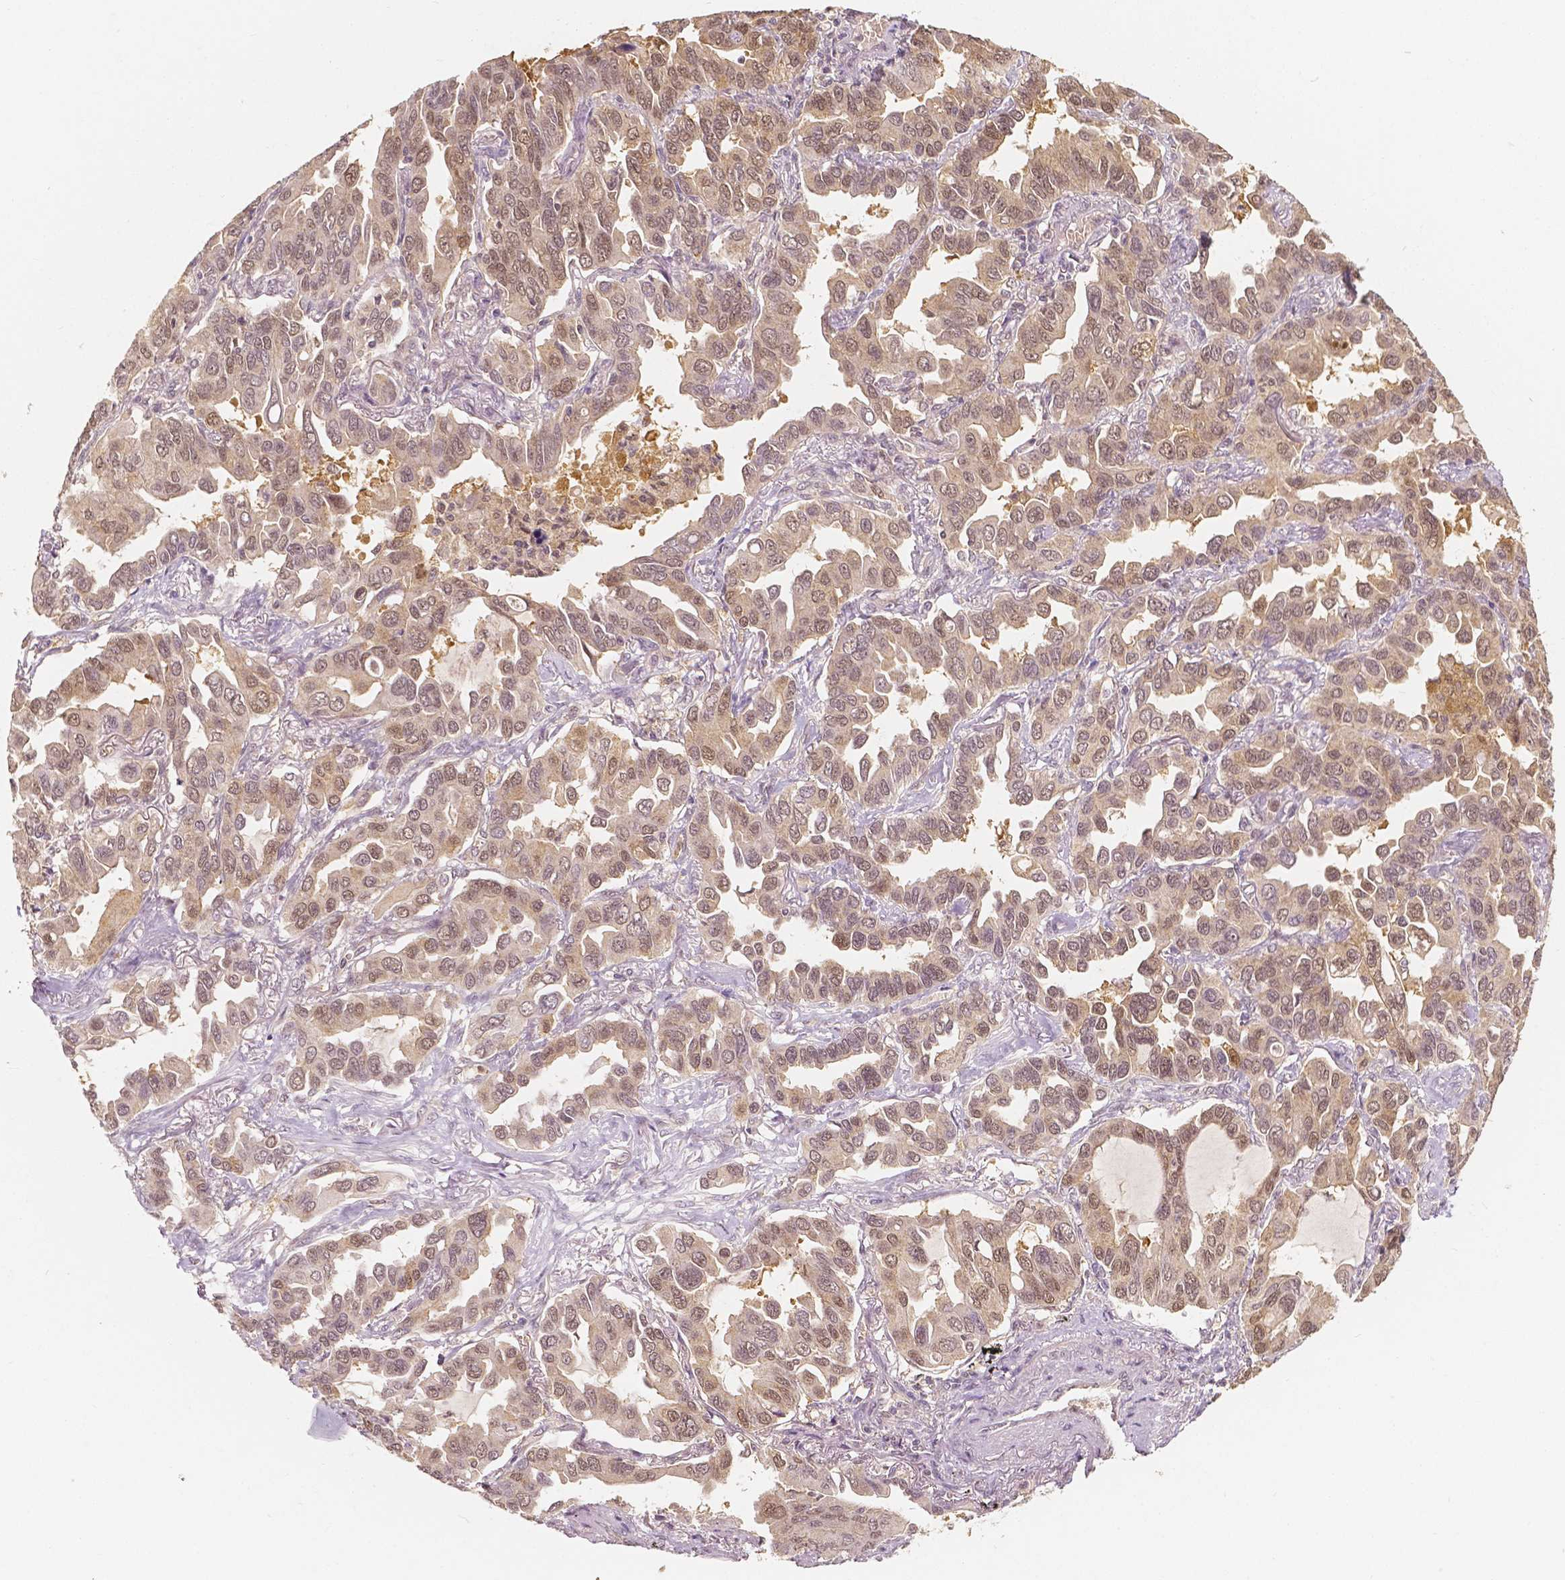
{"staining": {"intensity": "moderate", "quantity": ">75%", "location": "cytoplasmic/membranous,nuclear"}, "tissue": "lung cancer", "cell_type": "Tumor cells", "image_type": "cancer", "snomed": [{"axis": "morphology", "description": "Adenocarcinoma, NOS"}, {"axis": "topography", "description": "Lung"}], "caption": "An image showing moderate cytoplasmic/membranous and nuclear expression in approximately >75% of tumor cells in lung cancer (adenocarcinoma), as visualized by brown immunohistochemical staining.", "gene": "NAPRT", "patient": {"sex": "male", "age": 64}}